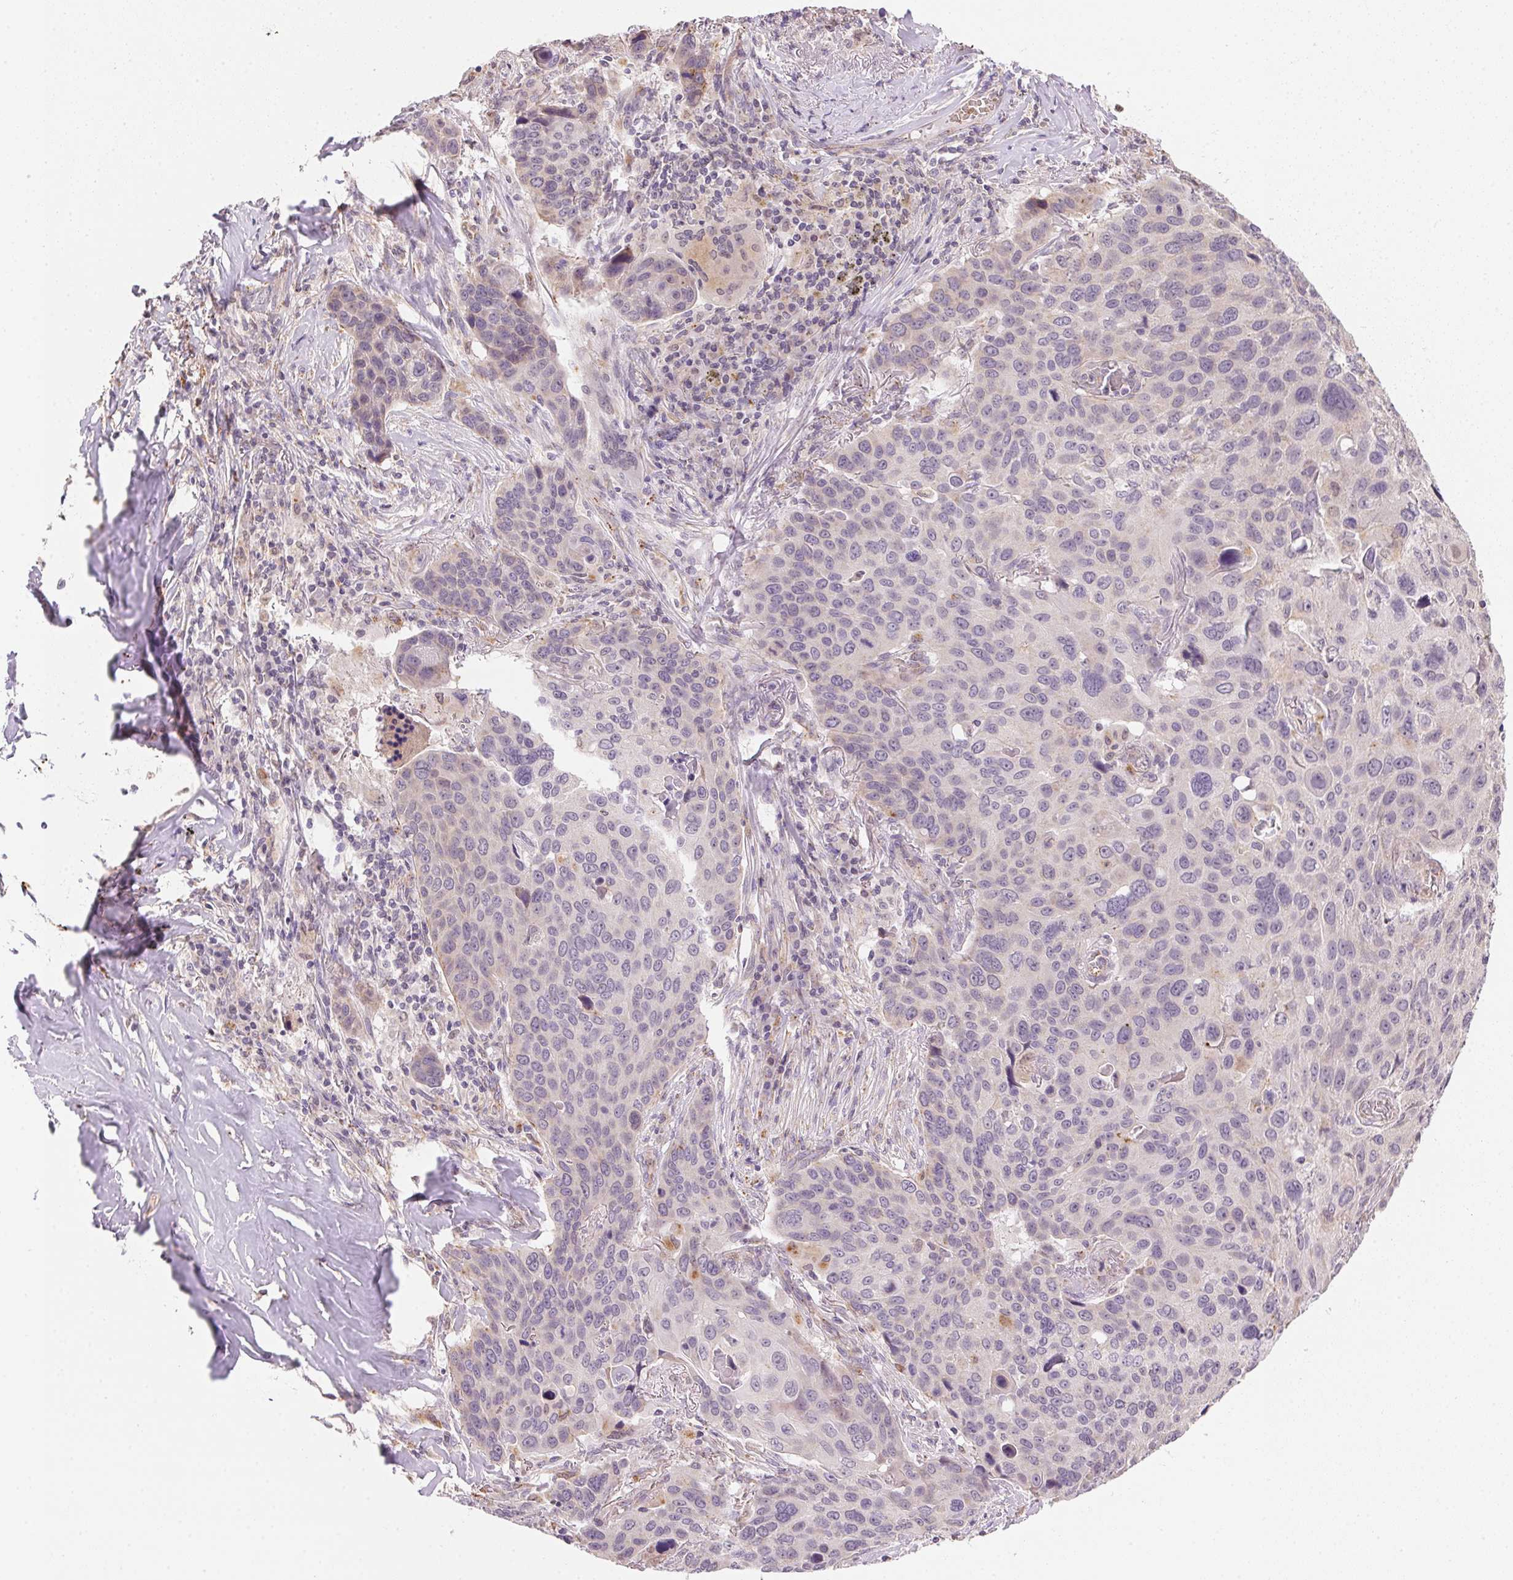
{"staining": {"intensity": "negative", "quantity": "none", "location": "none"}, "tissue": "lung cancer", "cell_type": "Tumor cells", "image_type": "cancer", "snomed": [{"axis": "morphology", "description": "Squamous cell carcinoma, NOS"}, {"axis": "topography", "description": "Lung"}], "caption": "This is an immunohistochemistry (IHC) histopathology image of lung cancer. There is no positivity in tumor cells.", "gene": "METTL13", "patient": {"sex": "male", "age": 68}}